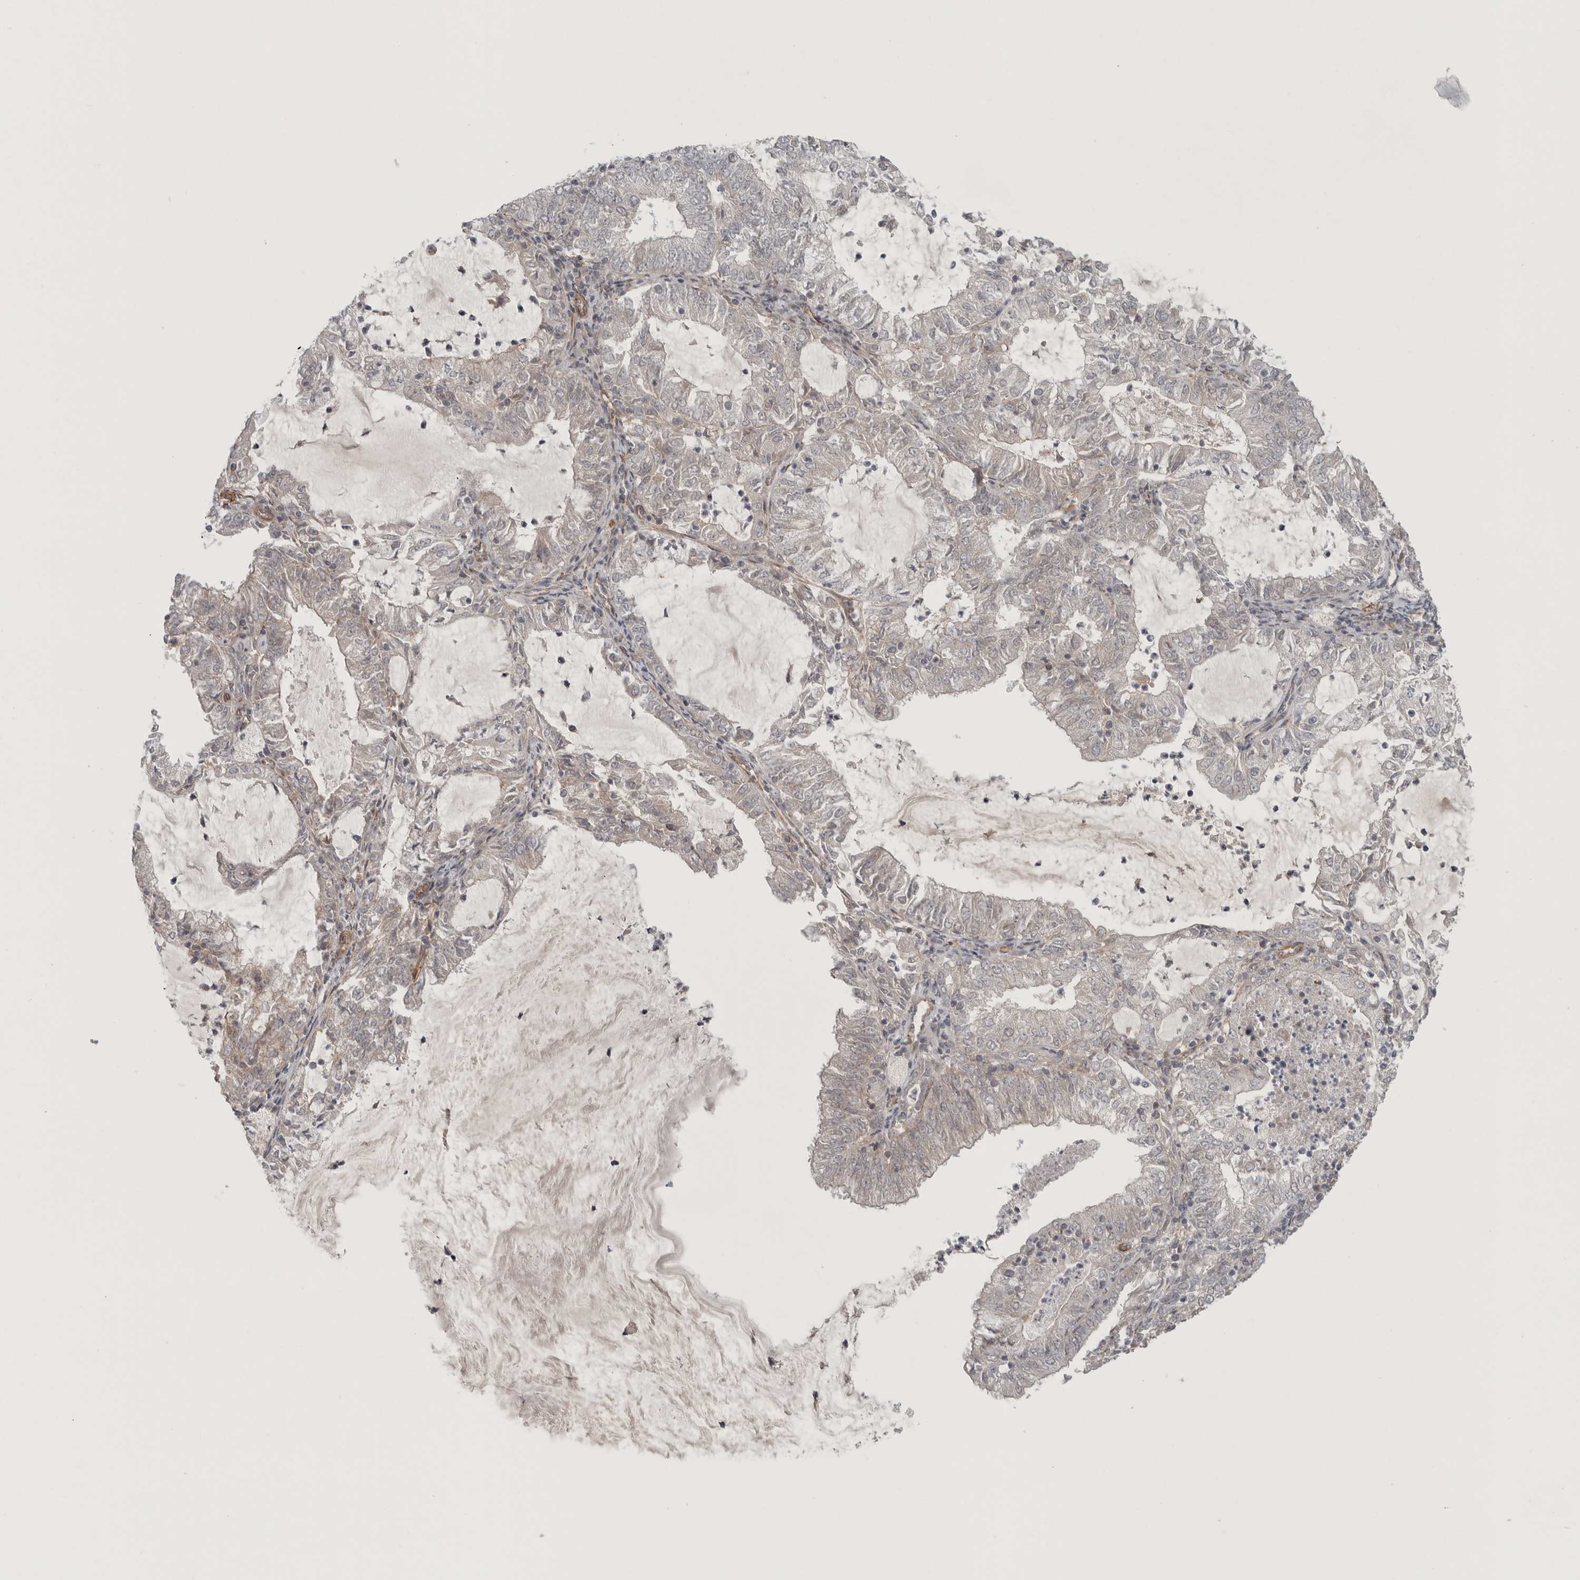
{"staining": {"intensity": "negative", "quantity": "none", "location": "none"}, "tissue": "endometrial cancer", "cell_type": "Tumor cells", "image_type": "cancer", "snomed": [{"axis": "morphology", "description": "Adenocarcinoma, NOS"}, {"axis": "topography", "description": "Endometrium"}], "caption": "High power microscopy micrograph of an IHC histopathology image of endometrial cancer (adenocarcinoma), revealing no significant staining in tumor cells. The staining is performed using DAB brown chromogen with nuclei counter-stained in using hematoxylin.", "gene": "LONRF1", "patient": {"sex": "female", "age": 57}}